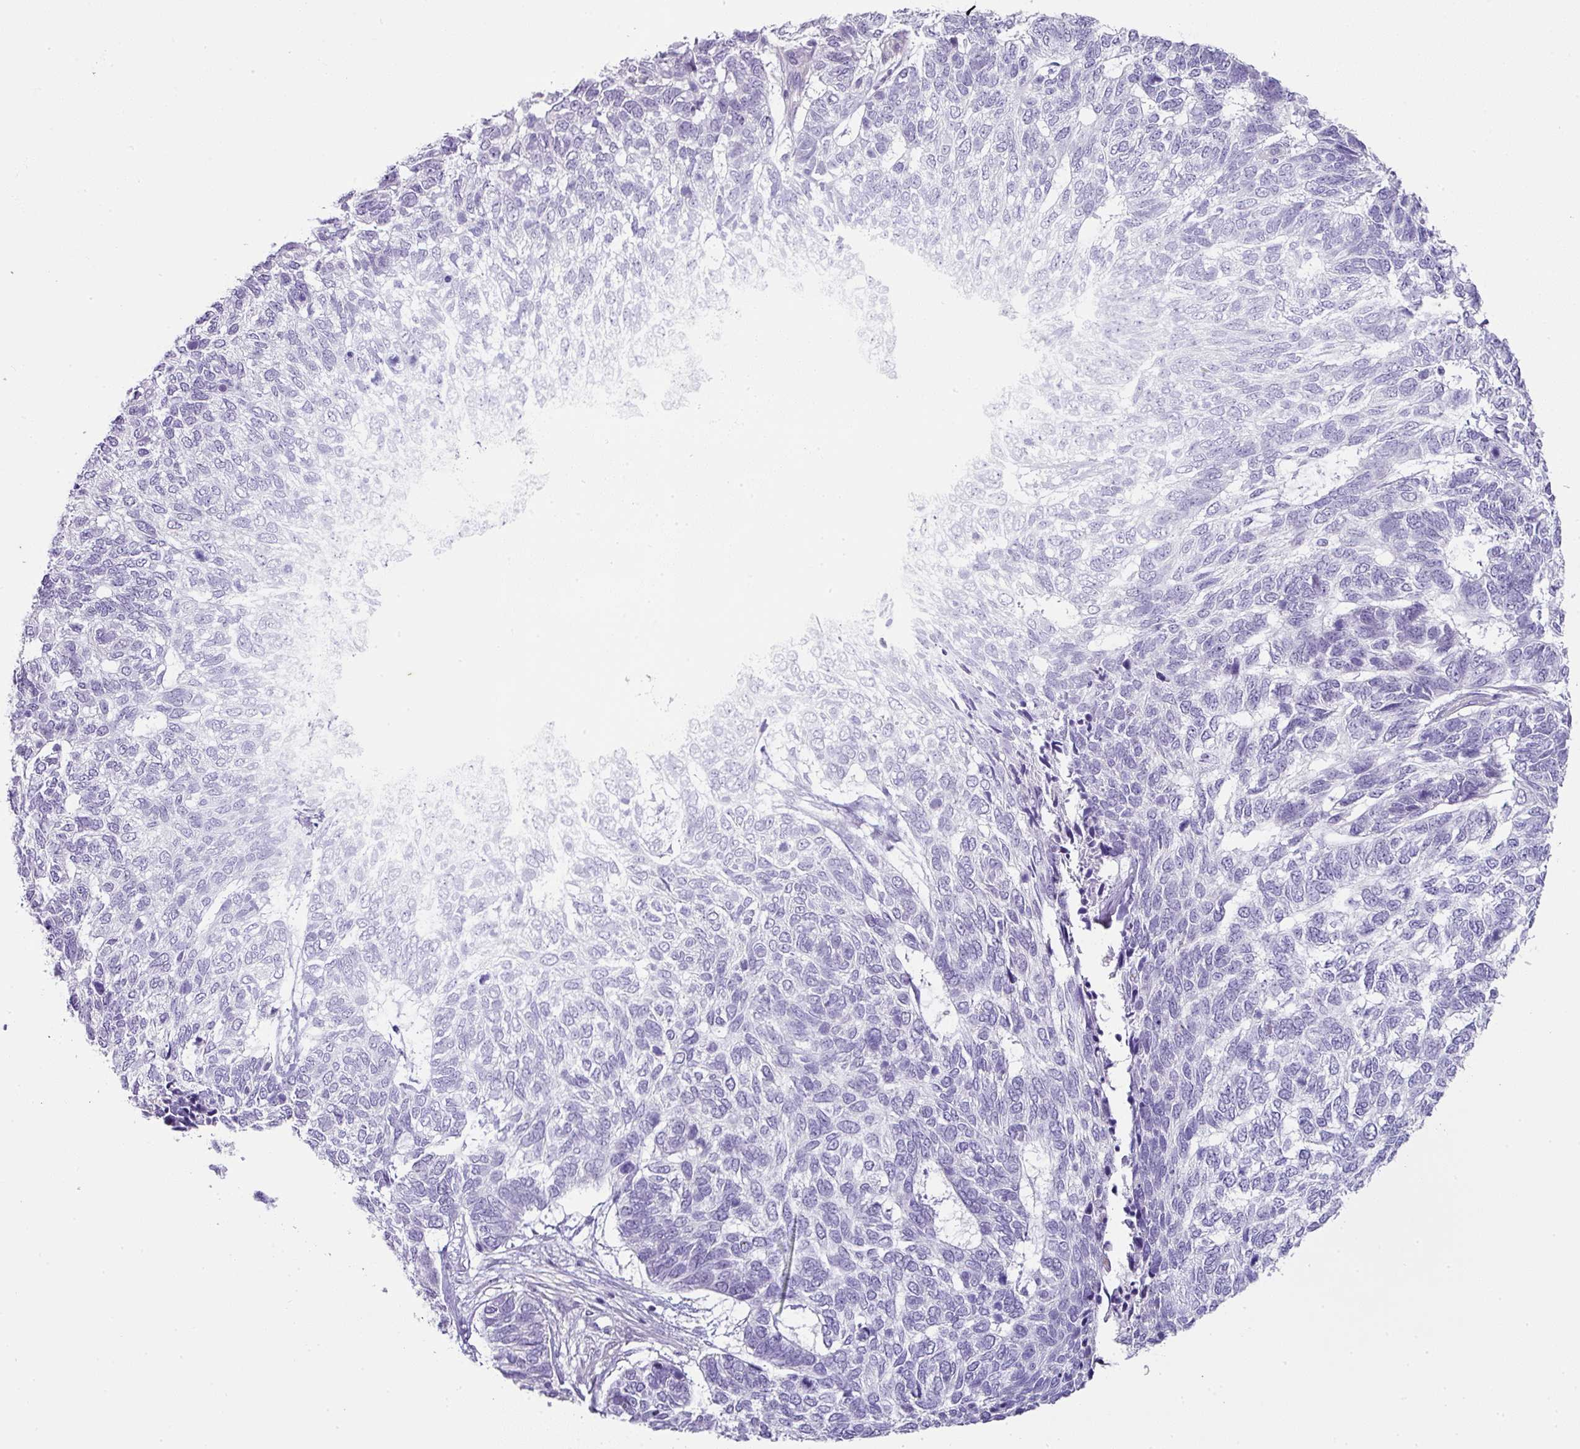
{"staining": {"intensity": "negative", "quantity": "none", "location": "none"}, "tissue": "skin cancer", "cell_type": "Tumor cells", "image_type": "cancer", "snomed": [{"axis": "morphology", "description": "Basal cell carcinoma"}, {"axis": "topography", "description": "Skin"}], "caption": "Immunohistochemical staining of human skin cancer exhibits no significant staining in tumor cells. Nuclei are stained in blue.", "gene": "OR52N1", "patient": {"sex": "female", "age": 65}}